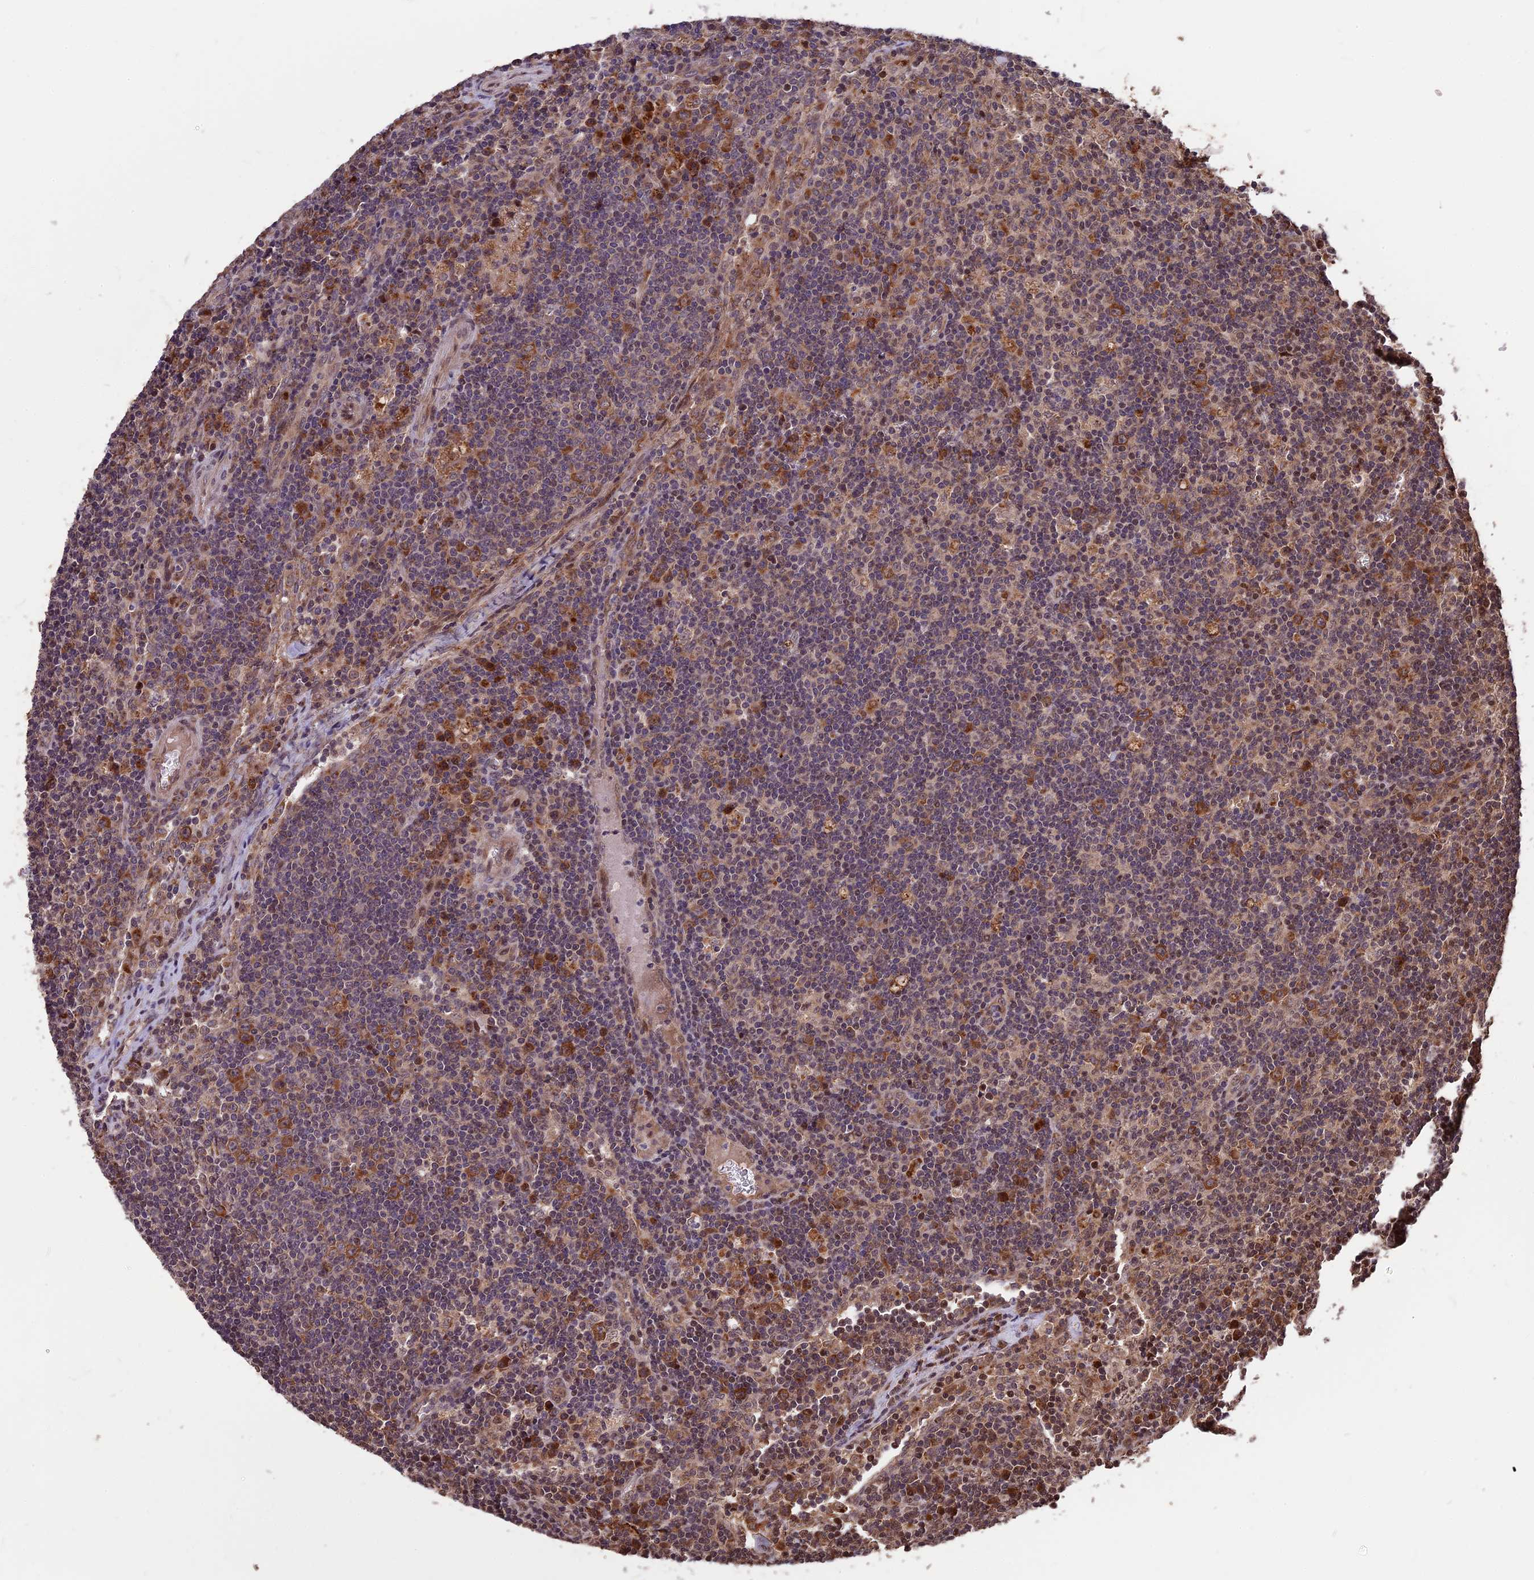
{"staining": {"intensity": "weak", "quantity": "25%-75%", "location": "cytoplasmic/membranous,nuclear"}, "tissue": "lymph node", "cell_type": "Germinal center cells", "image_type": "normal", "snomed": [{"axis": "morphology", "description": "Normal tissue, NOS"}, {"axis": "topography", "description": "Lymph node"}], "caption": "Immunohistochemistry photomicrograph of unremarkable human lymph node stained for a protein (brown), which shows low levels of weak cytoplasmic/membranous,nuclear positivity in approximately 25%-75% of germinal center cells.", "gene": "ZNF598", "patient": {"sex": "male", "age": 58}}